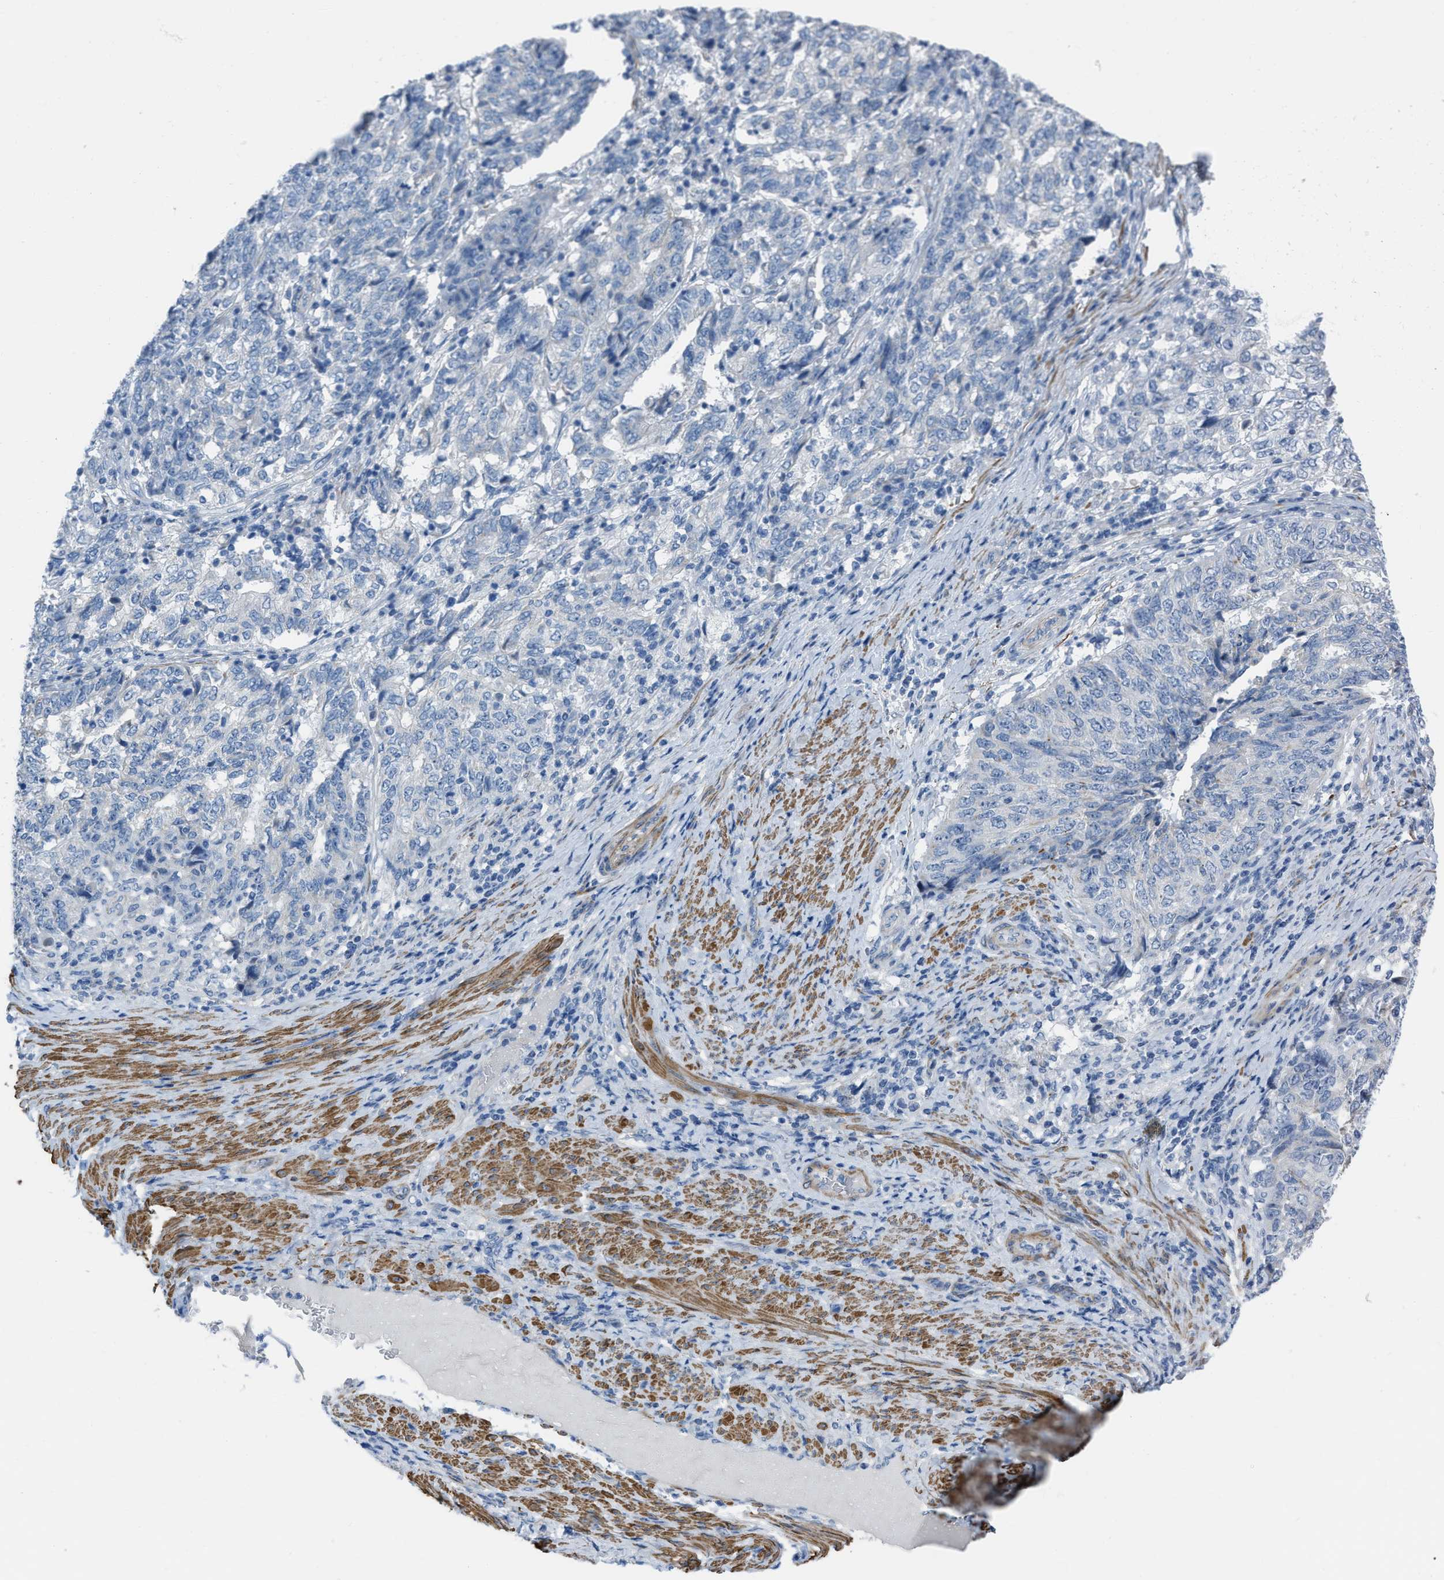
{"staining": {"intensity": "negative", "quantity": "none", "location": "none"}, "tissue": "endometrial cancer", "cell_type": "Tumor cells", "image_type": "cancer", "snomed": [{"axis": "morphology", "description": "Adenocarcinoma, NOS"}, {"axis": "topography", "description": "Endometrium"}], "caption": "A micrograph of human endometrial cancer (adenocarcinoma) is negative for staining in tumor cells.", "gene": "SPATC1L", "patient": {"sex": "female", "age": 80}}